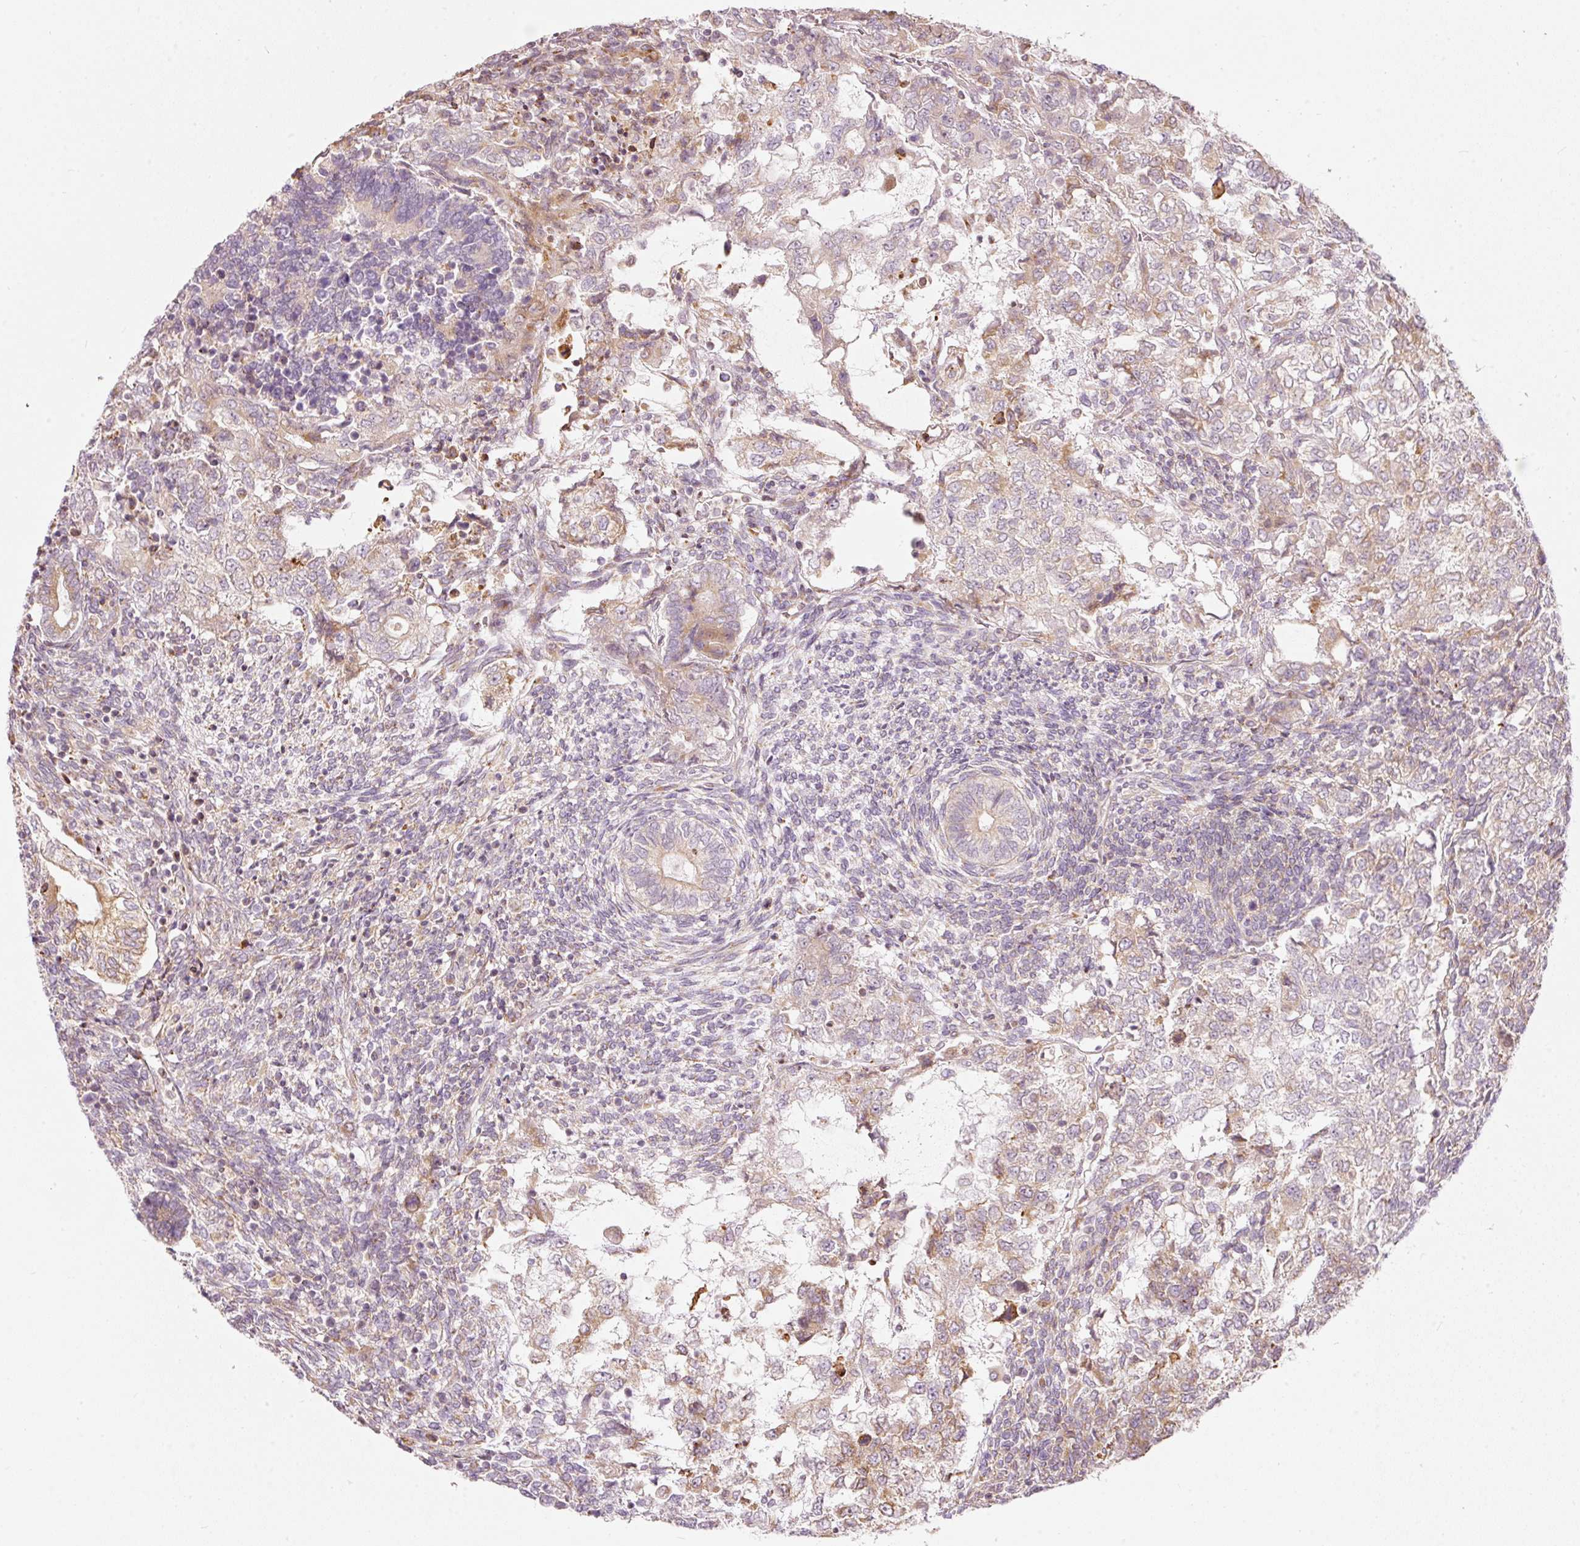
{"staining": {"intensity": "weak", "quantity": "<25%", "location": "cytoplasmic/membranous"}, "tissue": "testis cancer", "cell_type": "Tumor cells", "image_type": "cancer", "snomed": [{"axis": "morphology", "description": "Carcinoma, Embryonal, NOS"}, {"axis": "topography", "description": "Testis"}], "caption": "IHC micrograph of neoplastic tissue: human testis cancer stained with DAB (3,3'-diaminobenzidine) displays no significant protein staining in tumor cells. Nuclei are stained in blue.", "gene": "SNAPC5", "patient": {"sex": "male", "age": 23}}